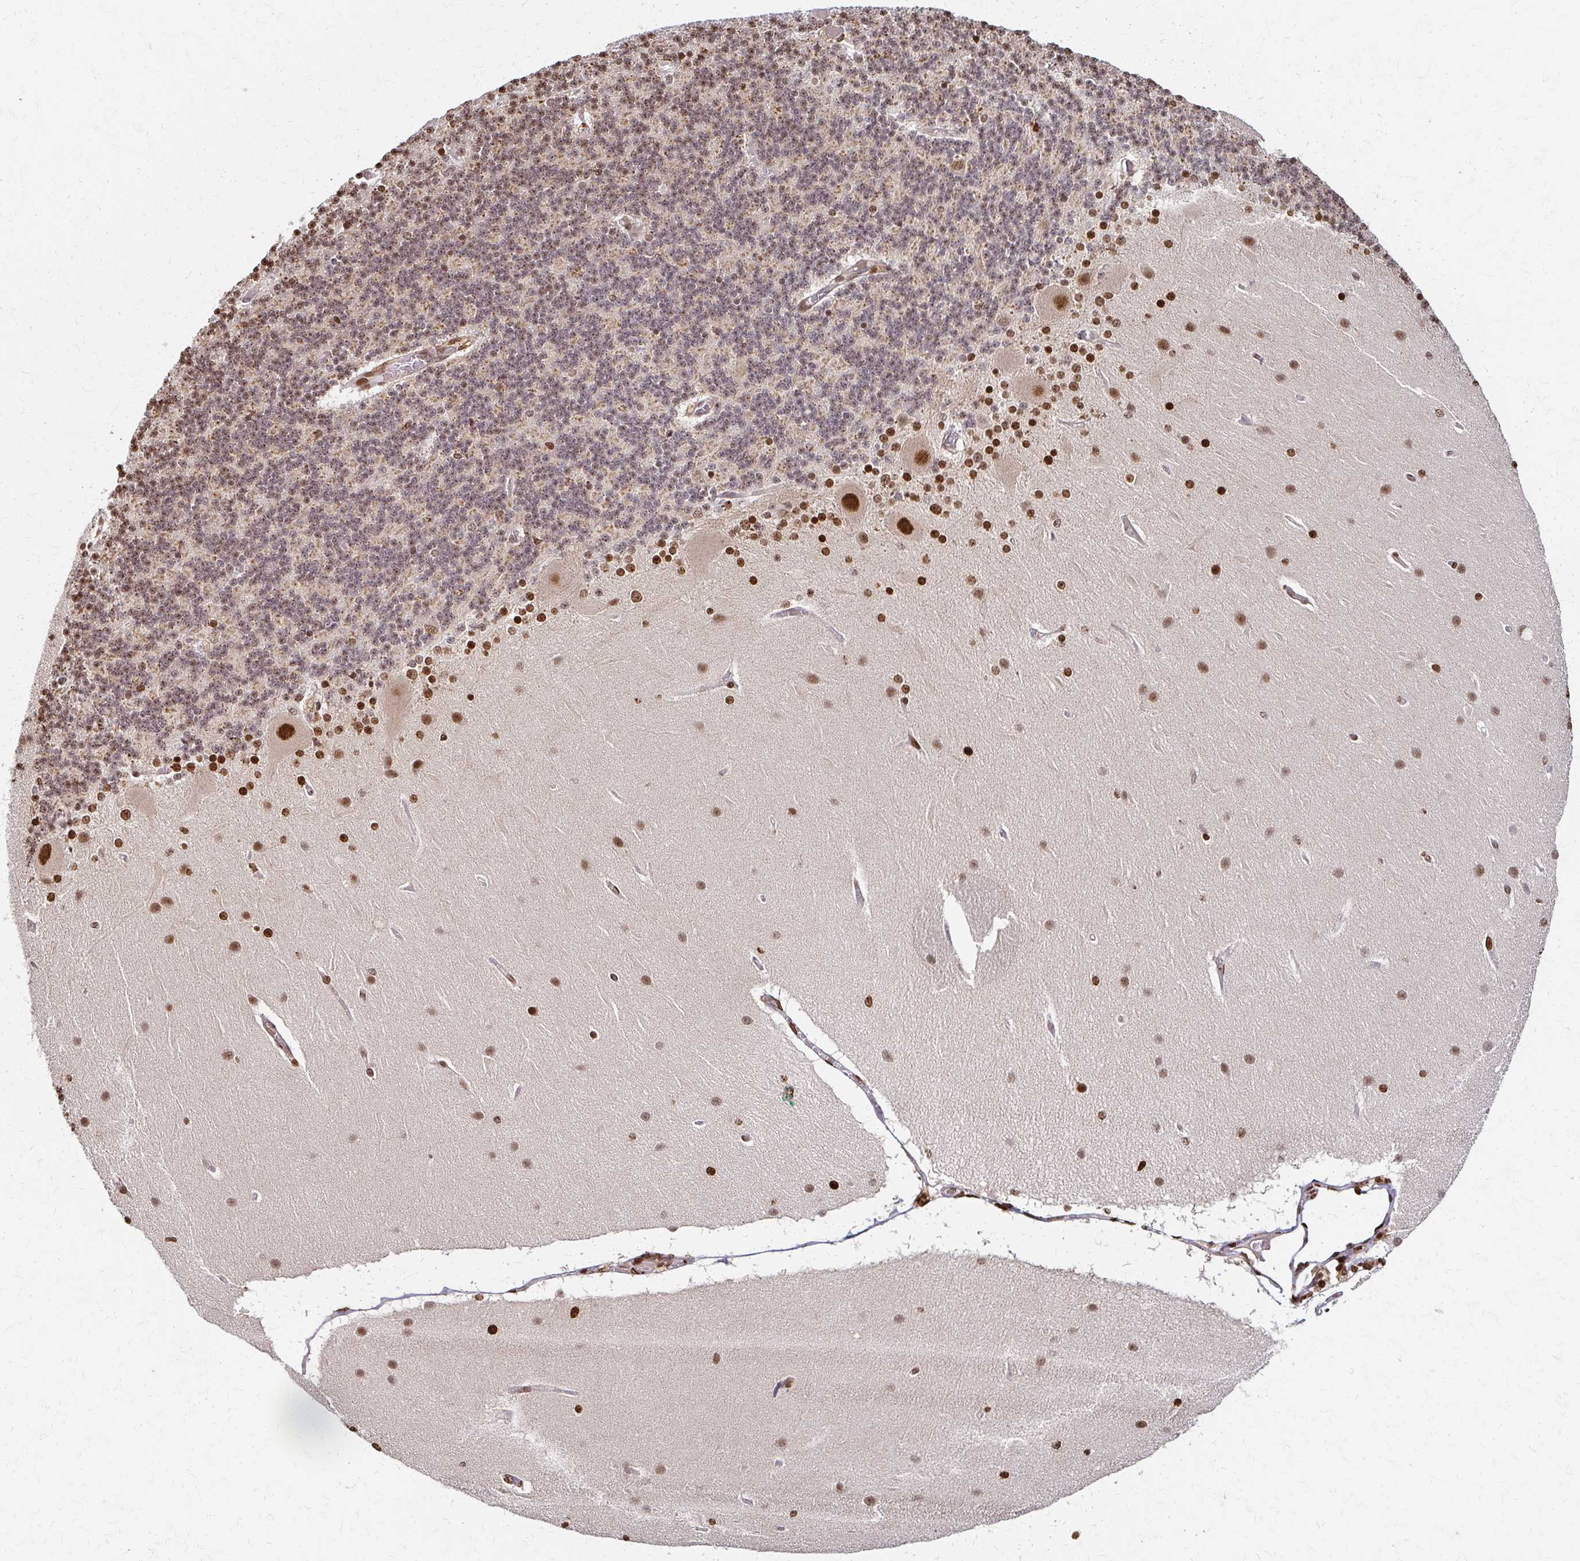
{"staining": {"intensity": "weak", "quantity": "25%-75%", "location": "nuclear"}, "tissue": "cerebellum", "cell_type": "Cells in granular layer", "image_type": "normal", "snomed": [{"axis": "morphology", "description": "Normal tissue, NOS"}, {"axis": "topography", "description": "Cerebellum"}], "caption": "A brown stain labels weak nuclear staining of a protein in cells in granular layer of benign cerebellum. (brown staining indicates protein expression, while blue staining denotes nuclei).", "gene": "PSMD7", "patient": {"sex": "female", "age": 54}}